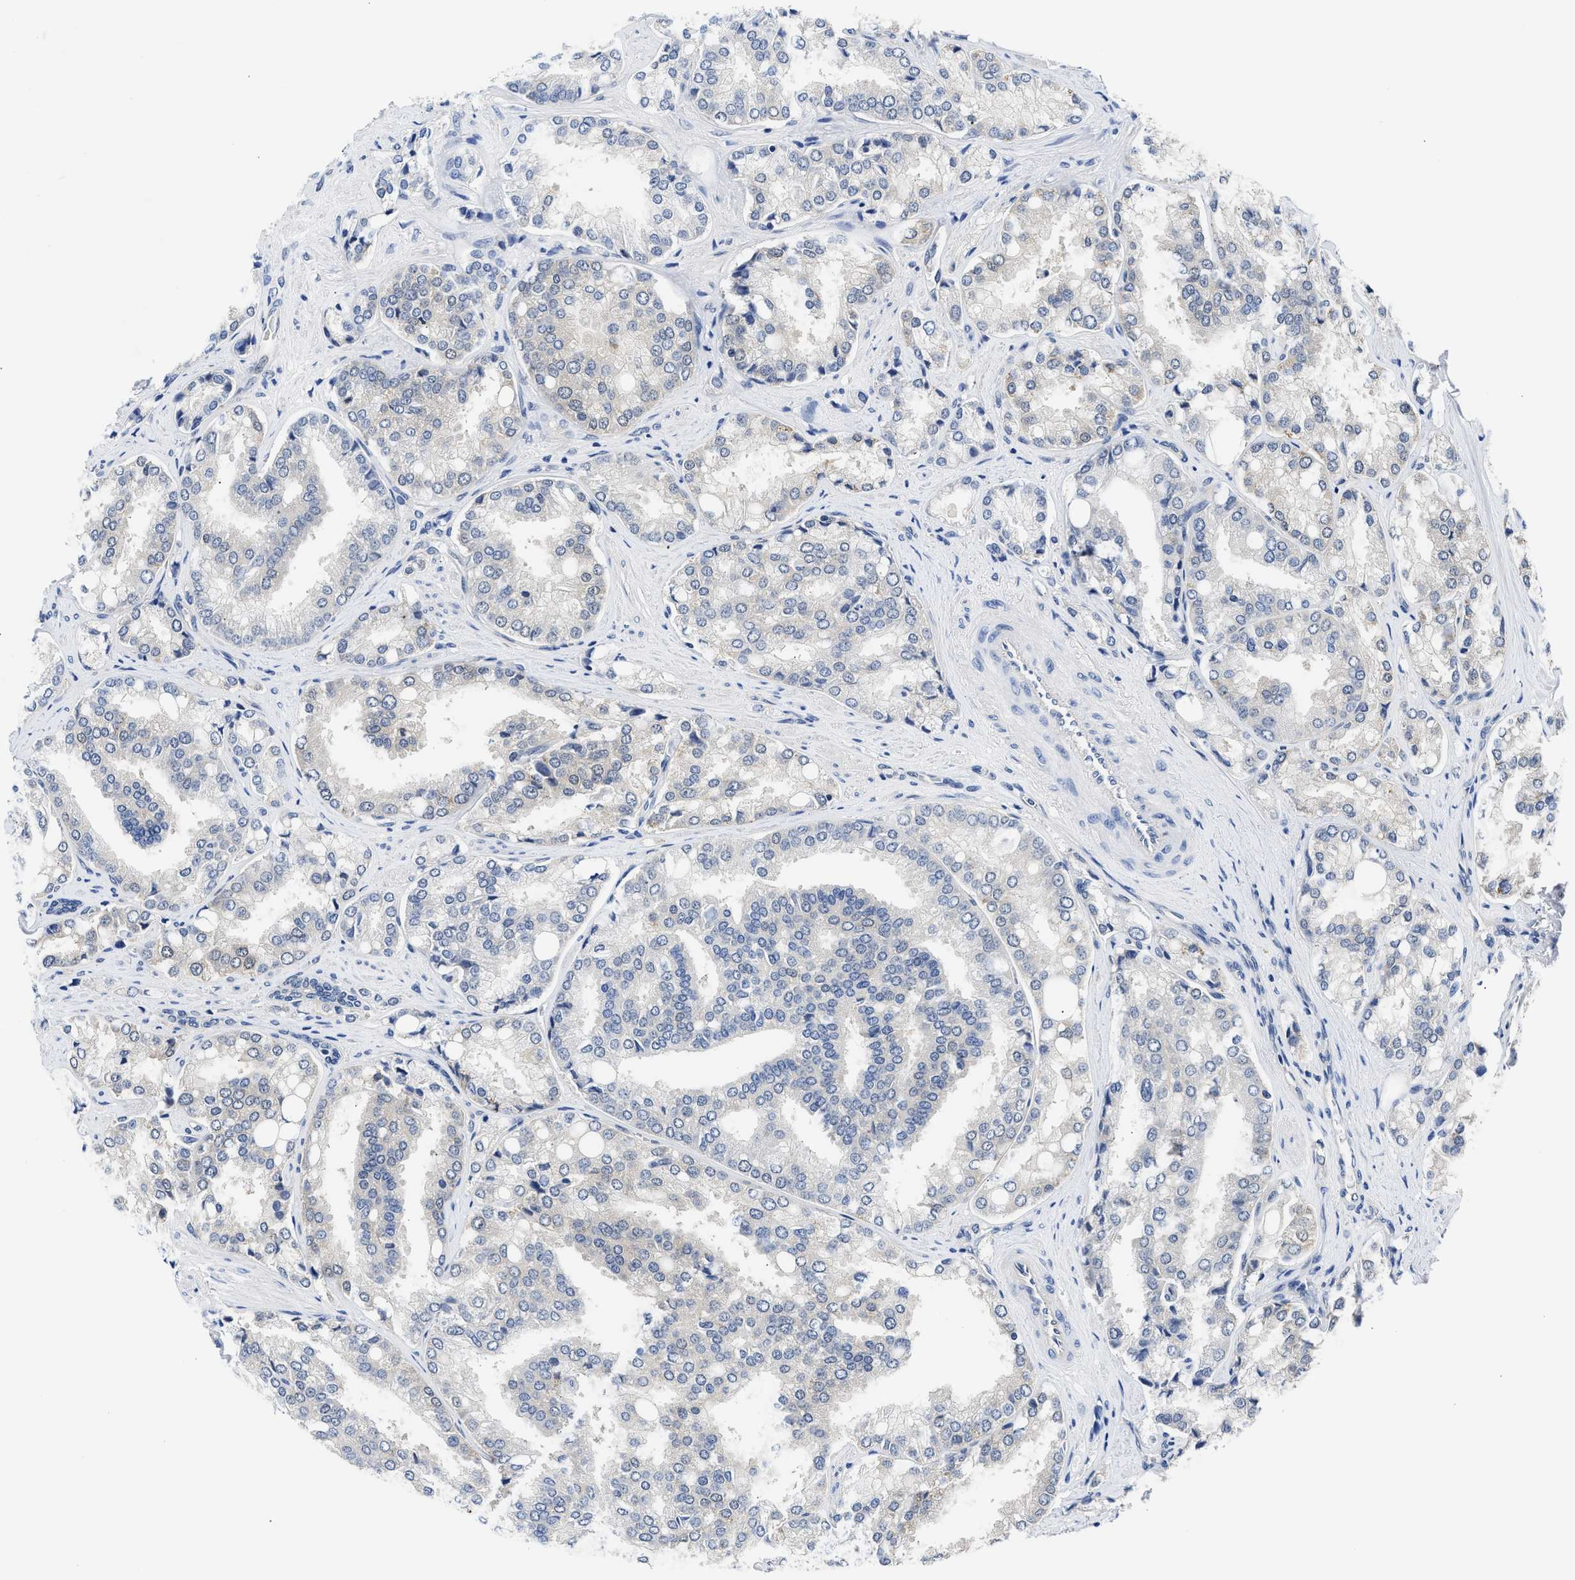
{"staining": {"intensity": "weak", "quantity": "<25%", "location": "cytoplasmic/membranous"}, "tissue": "prostate cancer", "cell_type": "Tumor cells", "image_type": "cancer", "snomed": [{"axis": "morphology", "description": "Adenocarcinoma, High grade"}, {"axis": "topography", "description": "Prostate"}], "caption": "IHC image of prostate cancer (adenocarcinoma (high-grade)) stained for a protein (brown), which reveals no positivity in tumor cells. The staining was performed using DAB to visualize the protein expression in brown, while the nuclei were stained in blue with hematoxylin (Magnification: 20x).", "gene": "XPO5", "patient": {"sex": "male", "age": 50}}